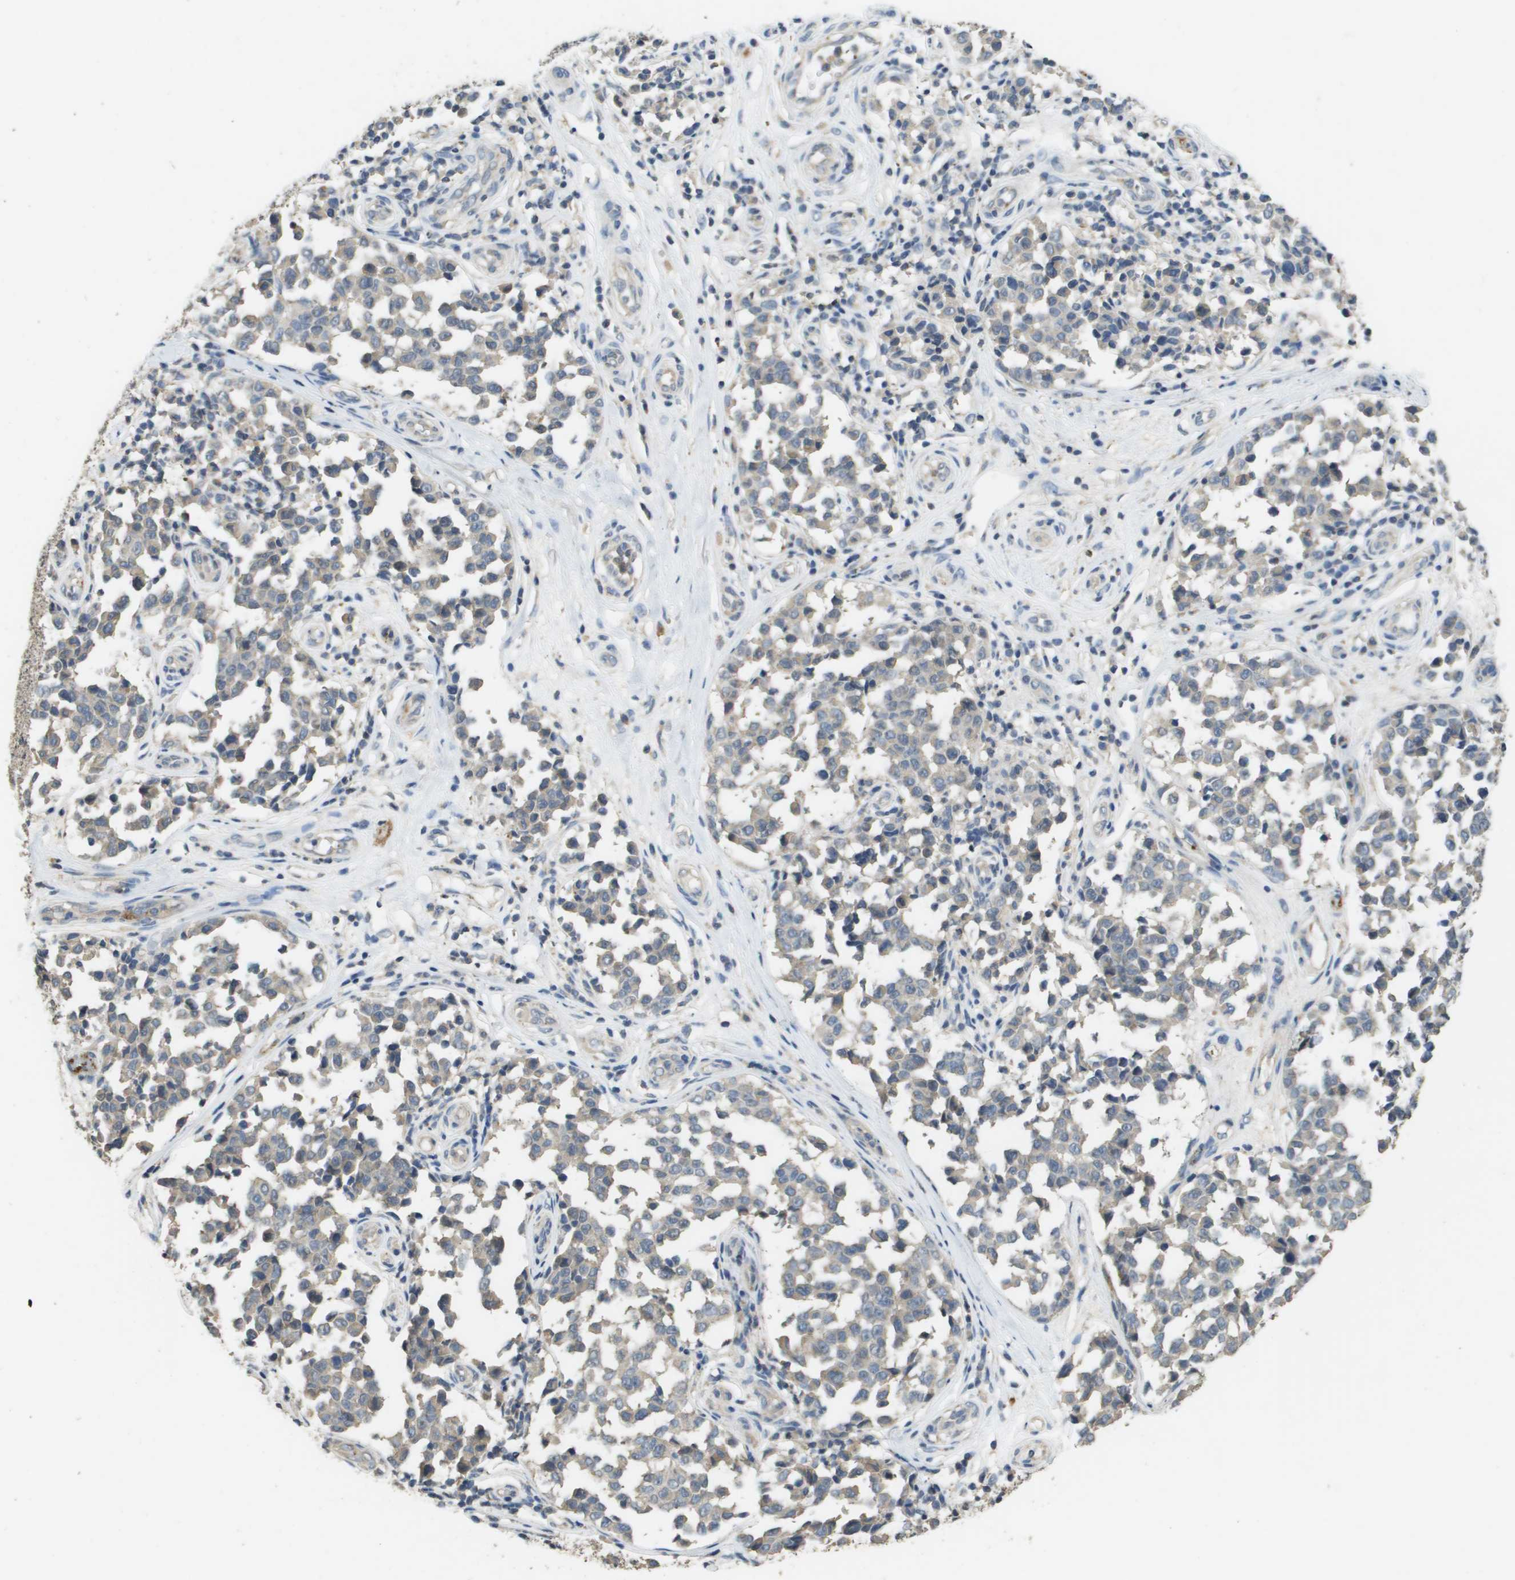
{"staining": {"intensity": "weak", "quantity": "<25%", "location": "cytoplasmic/membranous"}, "tissue": "melanoma", "cell_type": "Tumor cells", "image_type": "cancer", "snomed": [{"axis": "morphology", "description": "Malignant melanoma, NOS"}, {"axis": "topography", "description": "Skin"}], "caption": "The image reveals no staining of tumor cells in malignant melanoma. (Immunohistochemistry (ihc), brightfield microscopy, high magnification).", "gene": "RAB27B", "patient": {"sex": "female", "age": 64}}